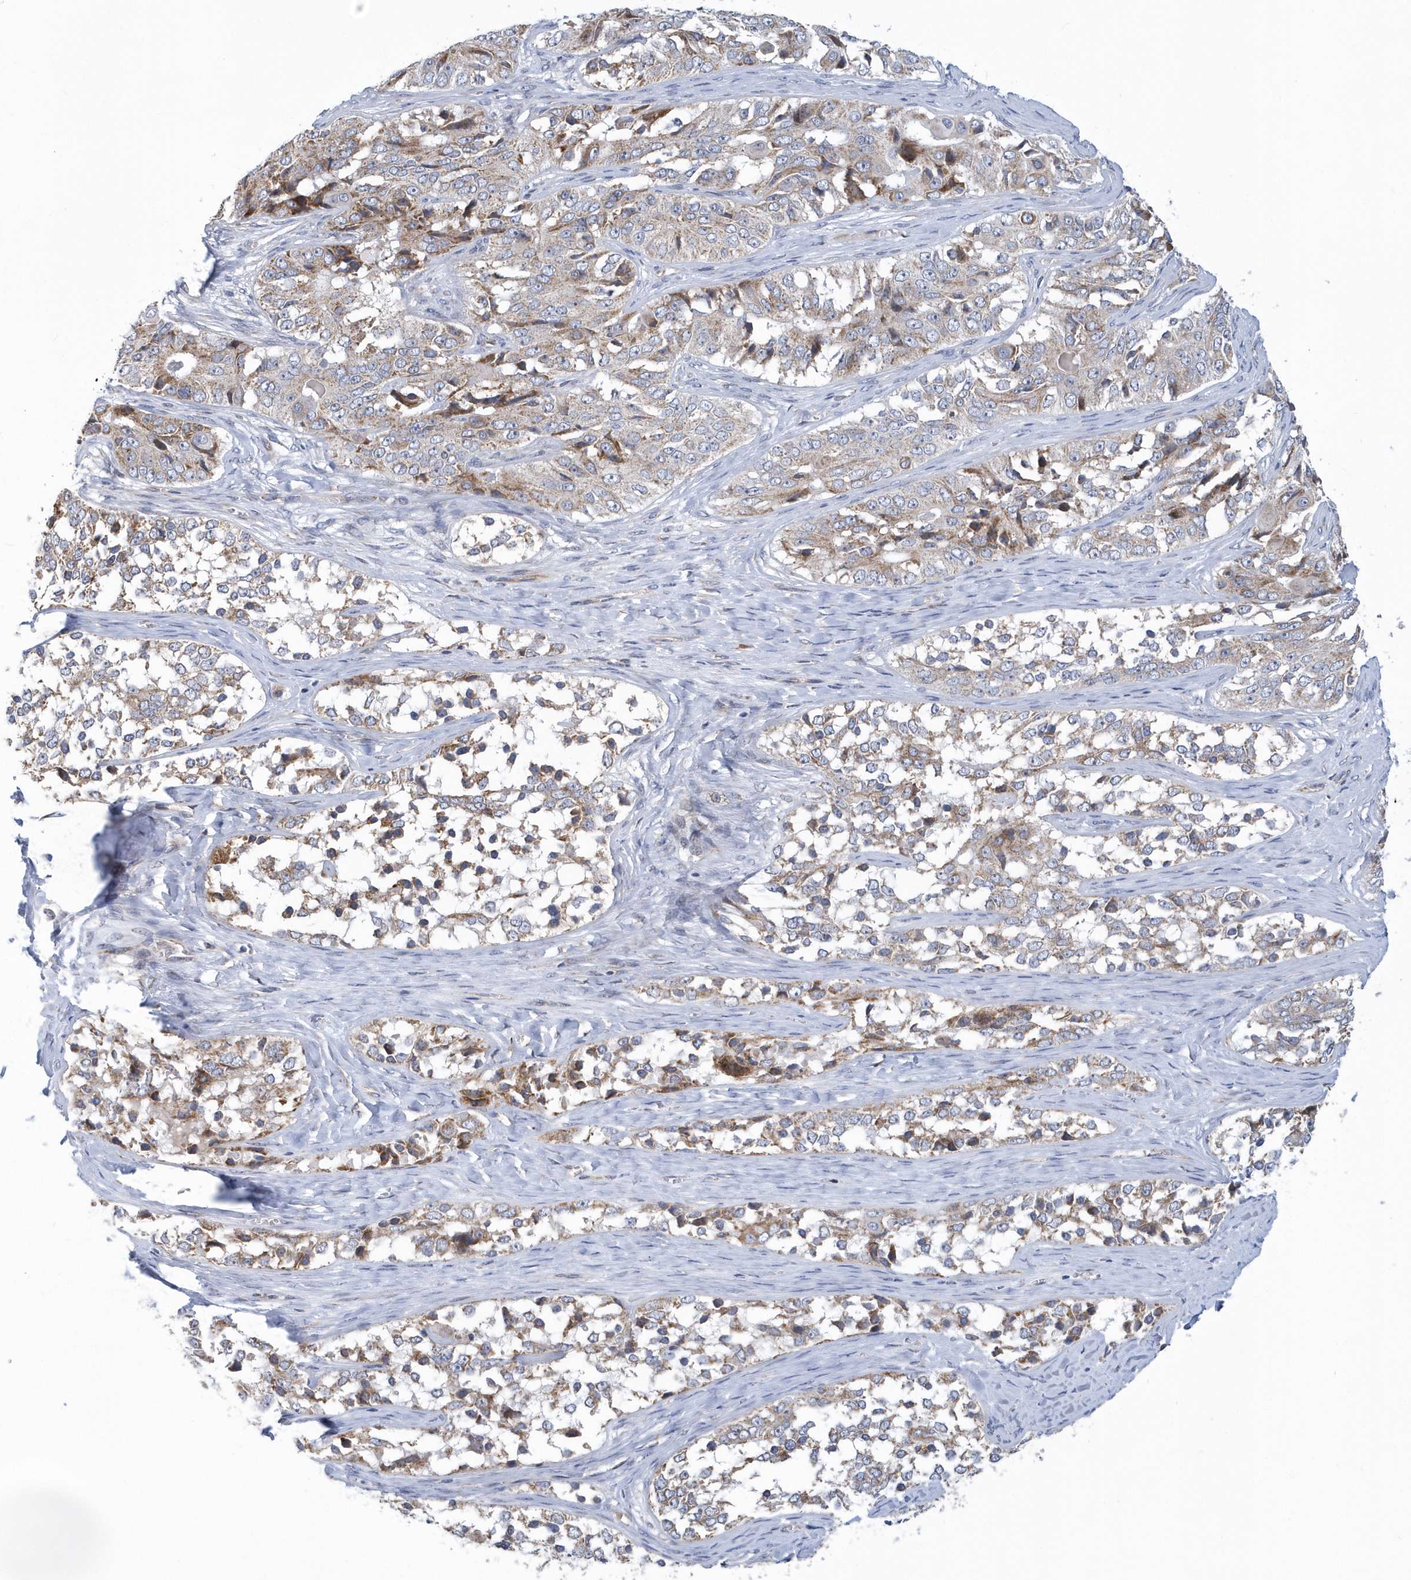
{"staining": {"intensity": "weak", "quantity": "25%-75%", "location": "cytoplasmic/membranous"}, "tissue": "ovarian cancer", "cell_type": "Tumor cells", "image_type": "cancer", "snomed": [{"axis": "morphology", "description": "Carcinoma, endometroid"}, {"axis": "topography", "description": "Ovary"}], "caption": "Ovarian endometroid carcinoma stained with IHC exhibits weak cytoplasmic/membranous expression in approximately 25%-75% of tumor cells.", "gene": "VWA5B2", "patient": {"sex": "female", "age": 51}}